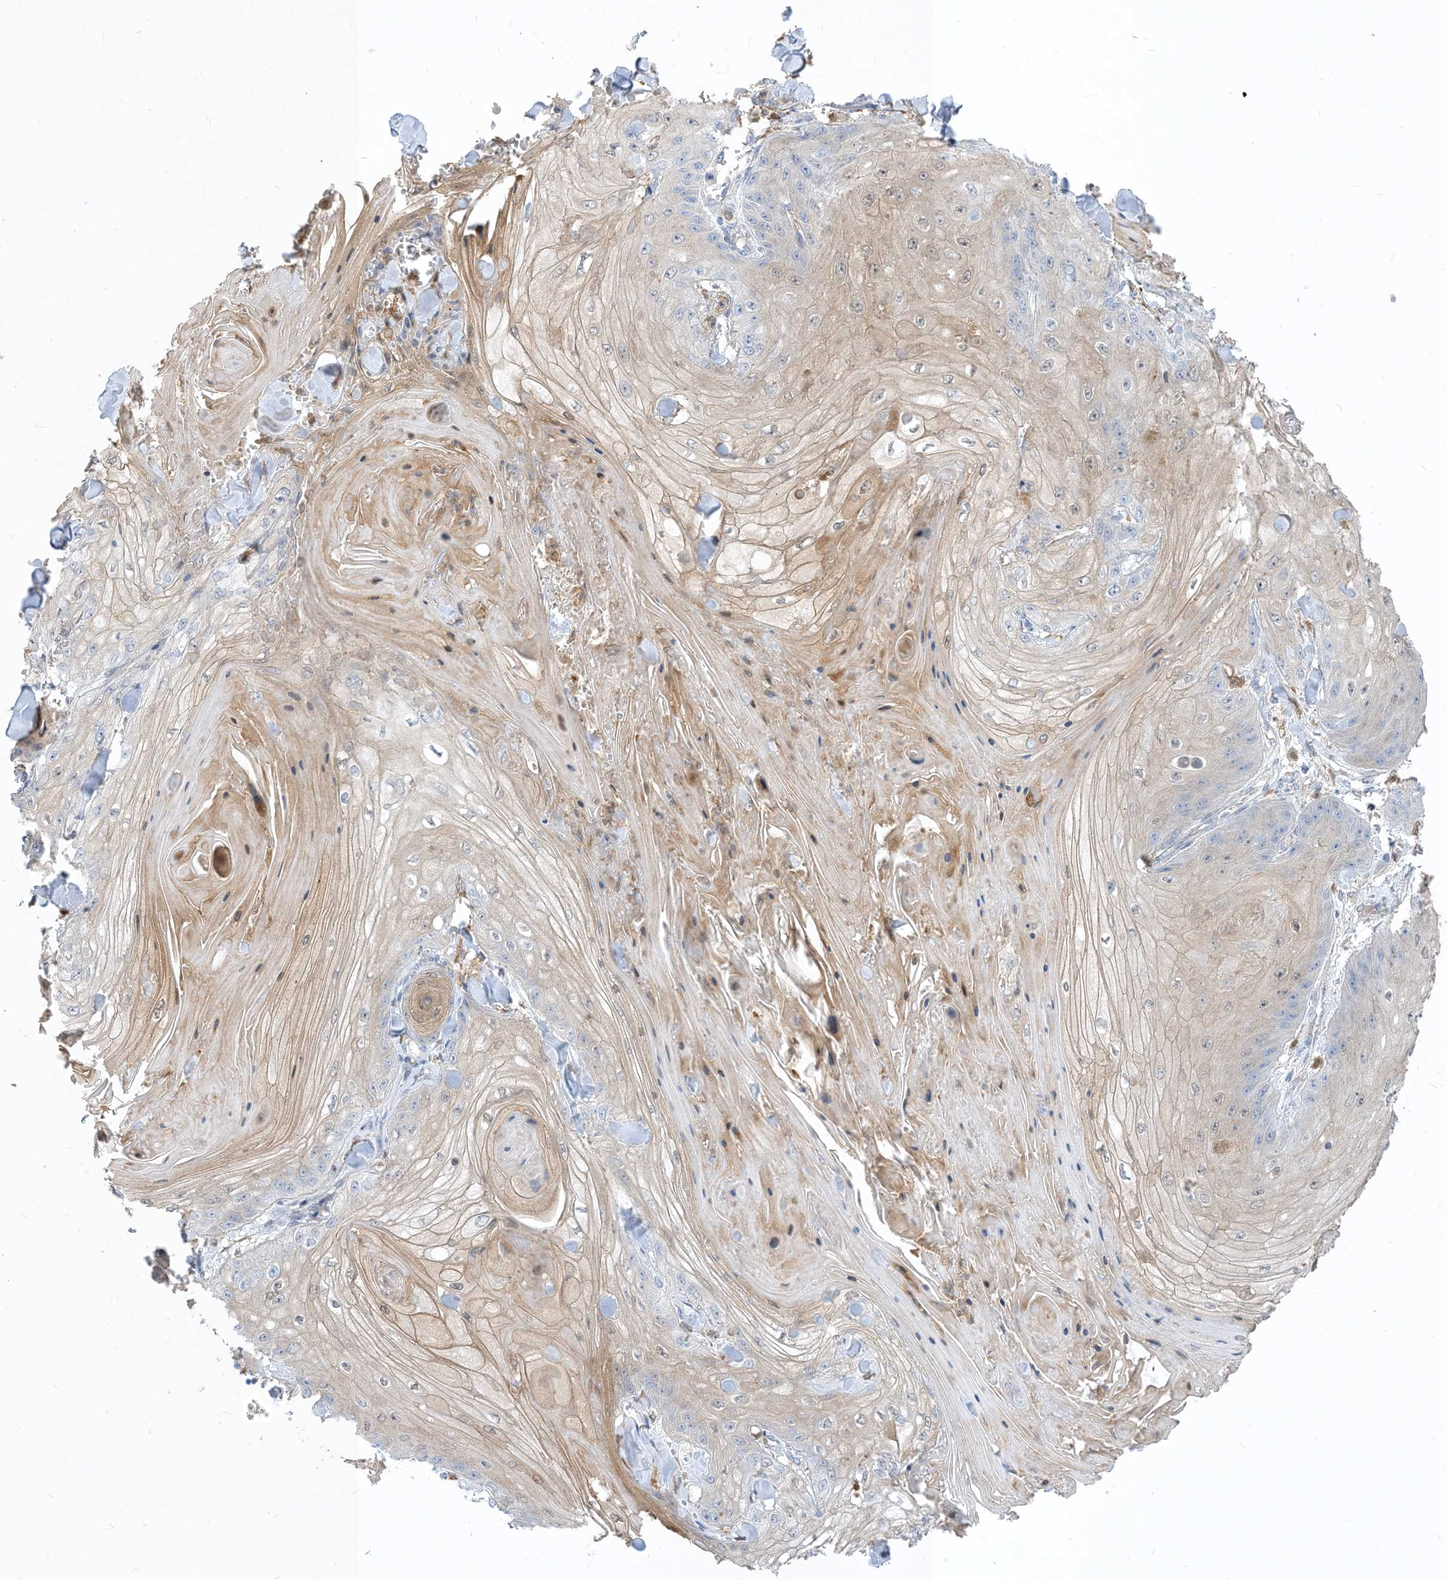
{"staining": {"intensity": "weak", "quantity": "<25%", "location": "cytoplasmic/membranous"}, "tissue": "skin cancer", "cell_type": "Tumor cells", "image_type": "cancer", "snomed": [{"axis": "morphology", "description": "Squamous cell carcinoma, NOS"}, {"axis": "topography", "description": "Skin"}], "caption": "IHC photomicrograph of neoplastic tissue: skin squamous cell carcinoma stained with DAB displays no significant protein expression in tumor cells. (DAB (3,3'-diaminobenzidine) immunohistochemistry visualized using brightfield microscopy, high magnification).", "gene": "NAGK", "patient": {"sex": "male", "age": 74}}